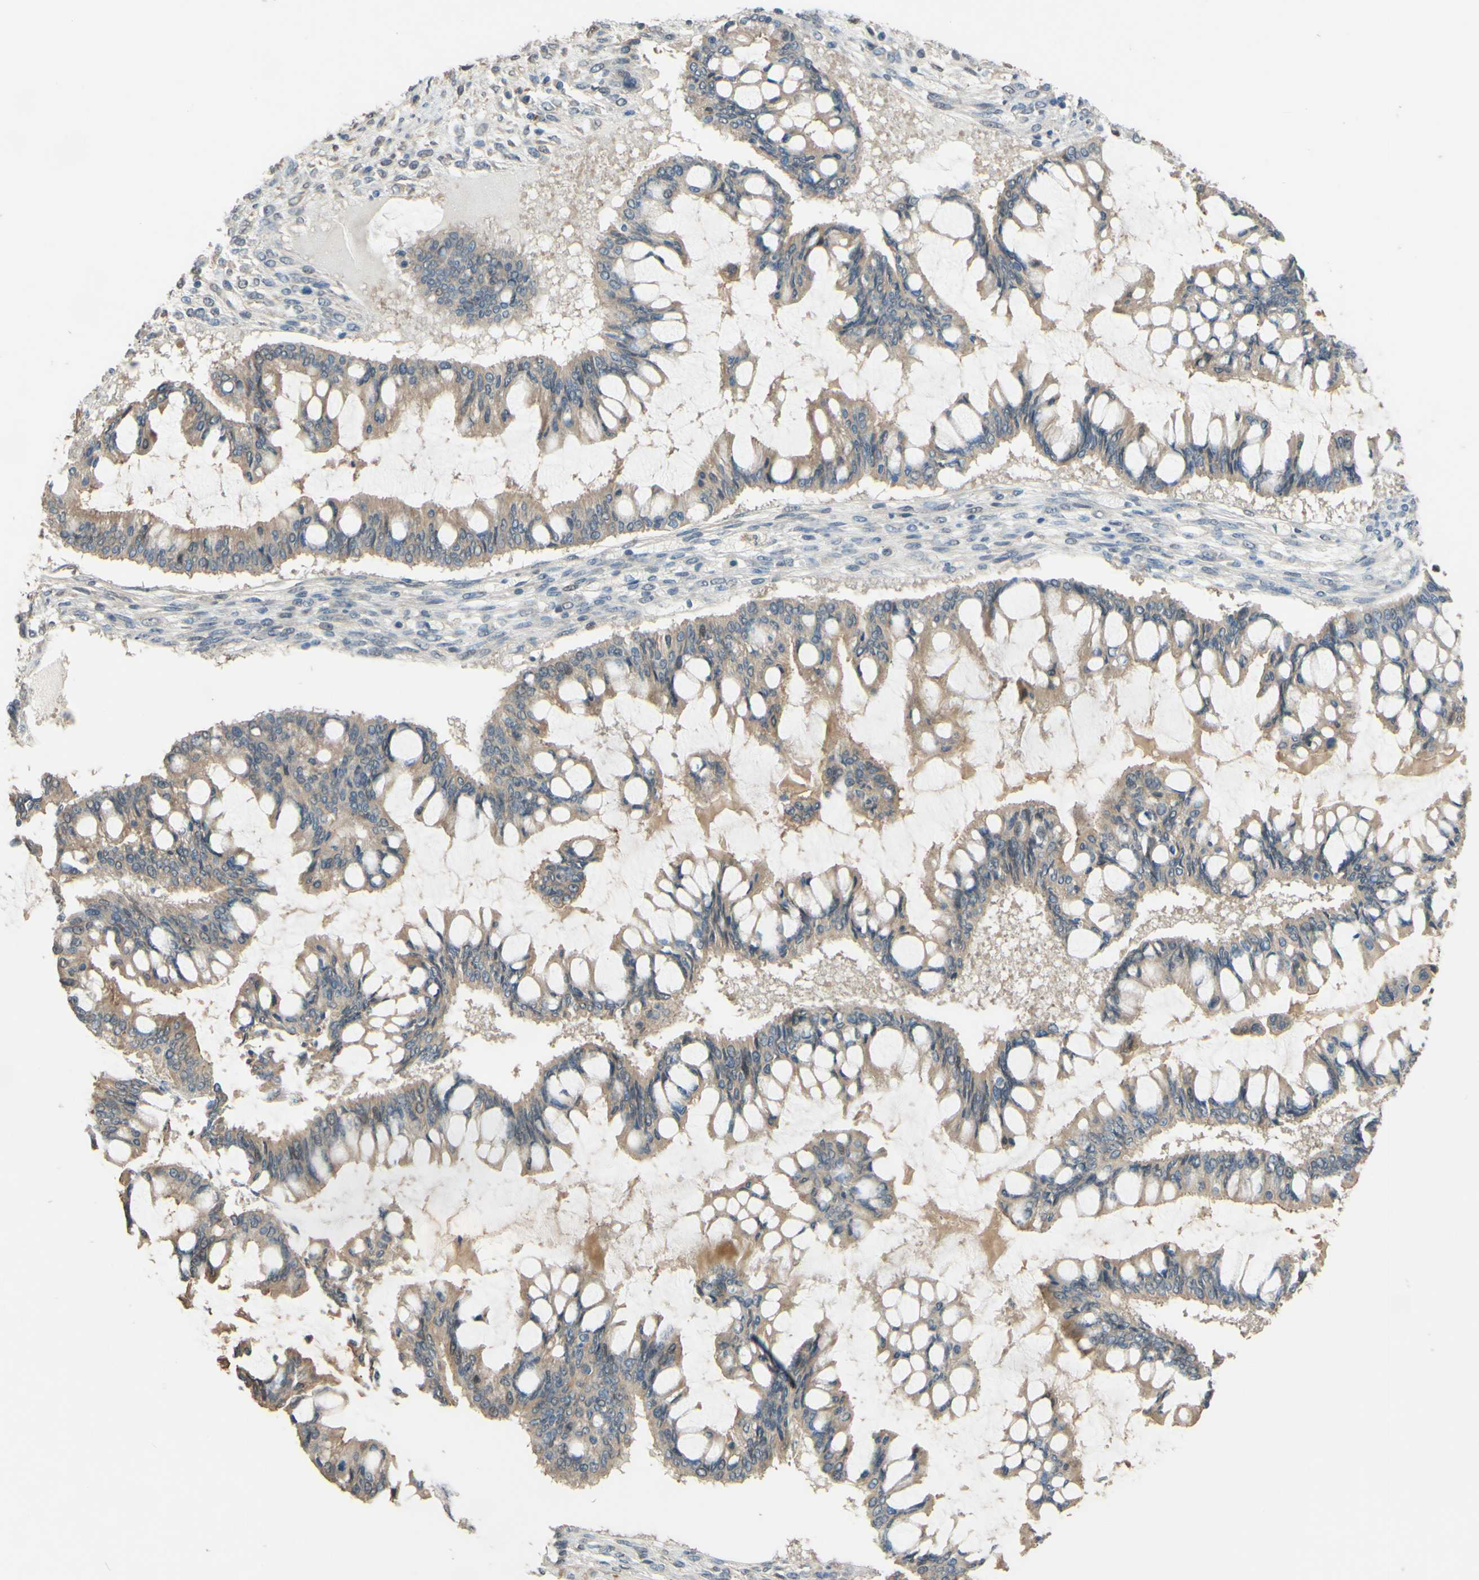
{"staining": {"intensity": "weak", "quantity": ">75%", "location": "cytoplasmic/membranous"}, "tissue": "ovarian cancer", "cell_type": "Tumor cells", "image_type": "cancer", "snomed": [{"axis": "morphology", "description": "Cystadenocarcinoma, mucinous, NOS"}, {"axis": "topography", "description": "Ovary"}], "caption": "Ovarian mucinous cystadenocarcinoma tissue reveals weak cytoplasmic/membranous expression in about >75% of tumor cells The staining was performed using DAB to visualize the protein expression in brown, while the nuclei were stained in blue with hematoxylin (Magnification: 20x).", "gene": "SMIM19", "patient": {"sex": "female", "age": 73}}